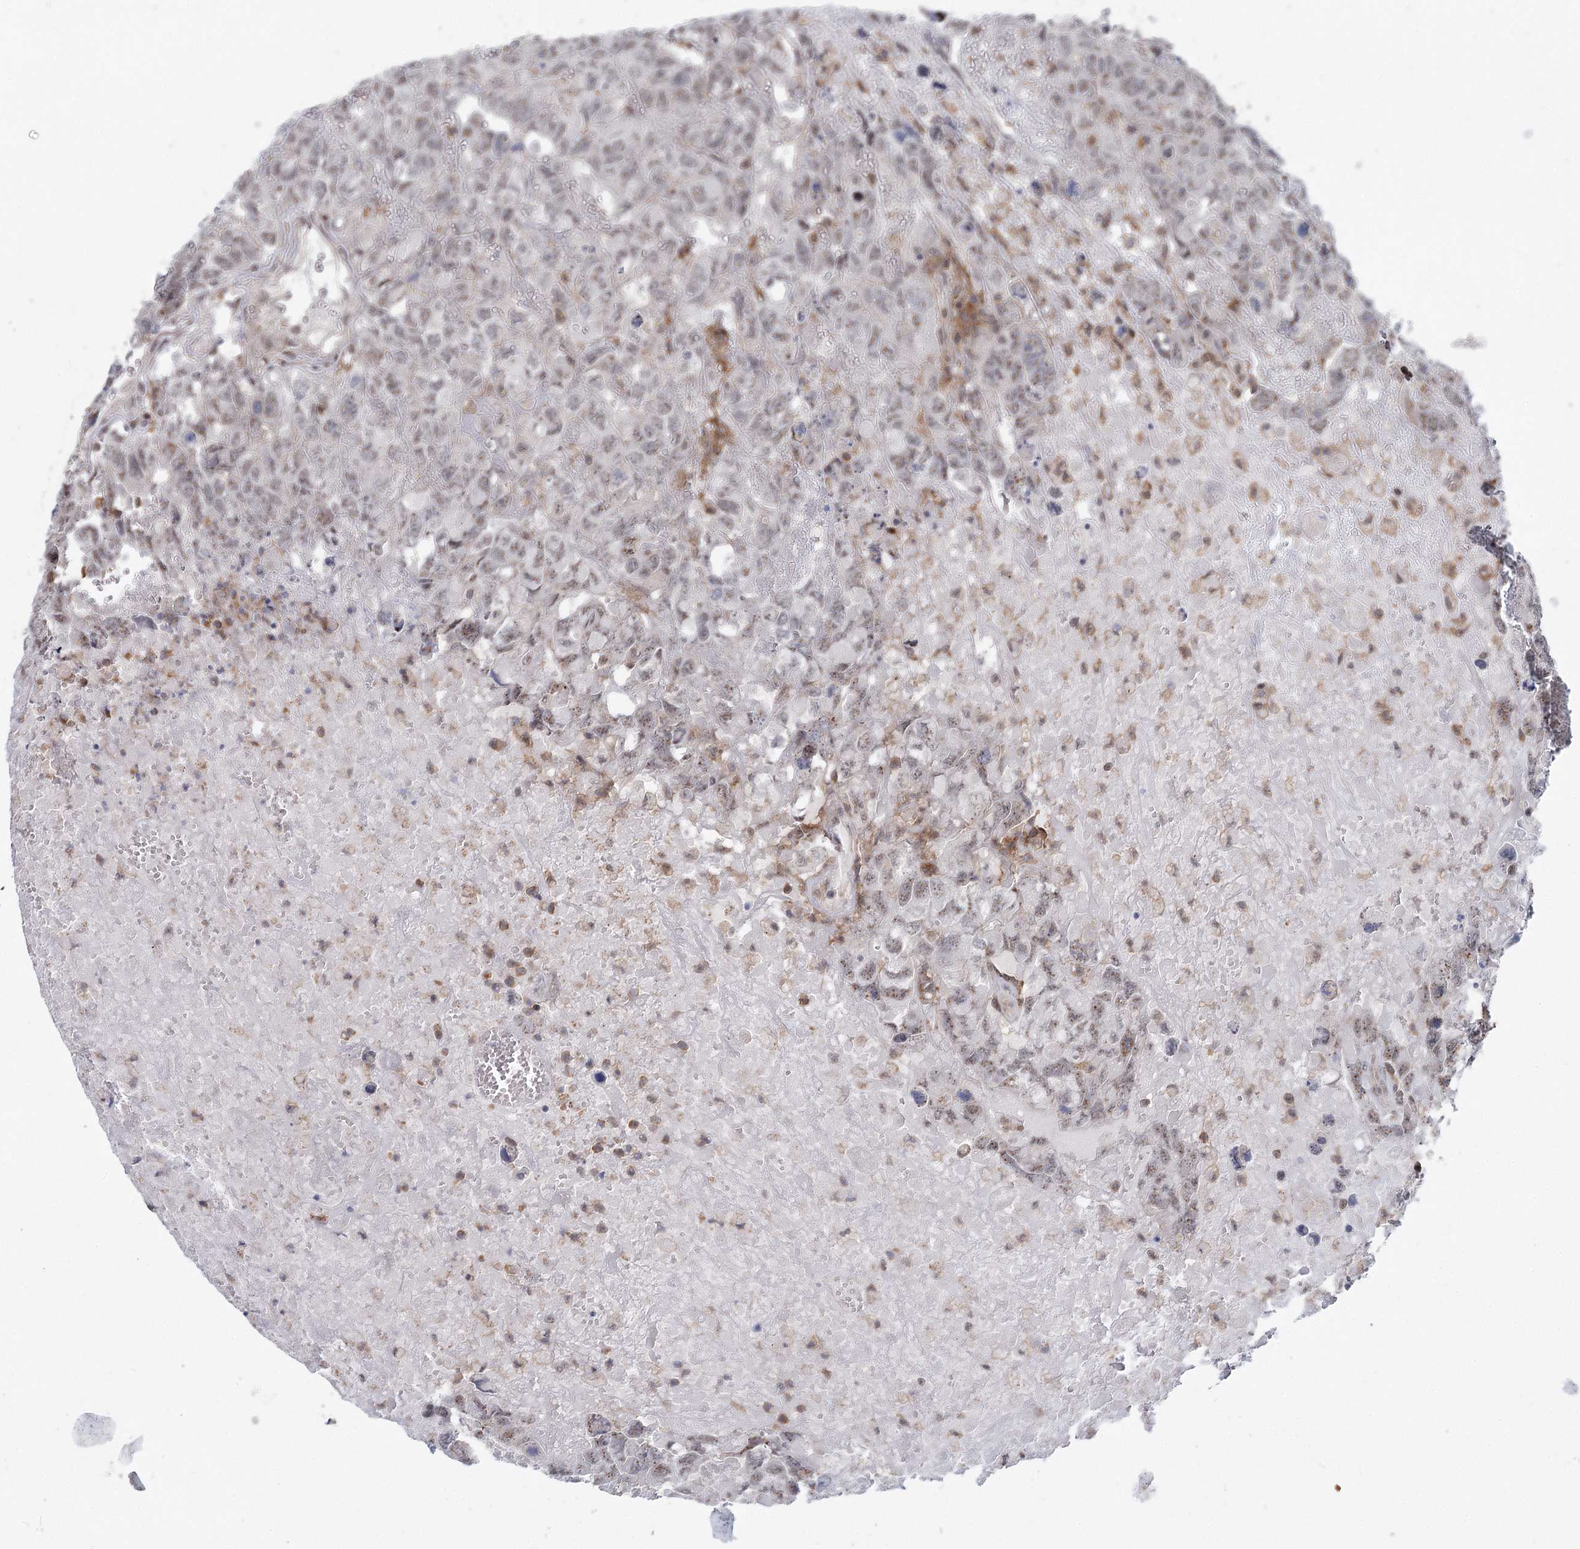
{"staining": {"intensity": "weak", "quantity": "<25%", "location": "nuclear"}, "tissue": "testis cancer", "cell_type": "Tumor cells", "image_type": "cancer", "snomed": [{"axis": "morphology", "description": "Carcinoma, Embryonal, NOS"}, {"axis": "topography", "description": "Testis"}], "caption": "A high-resolution histopathology image shows IHC staining of testis cancer (embryonal carcinoma), which demonstrates no significant positivity in tumor cells.", "gene": "CDC42SE2", "patient": {"sex": "male", "age": 45}}